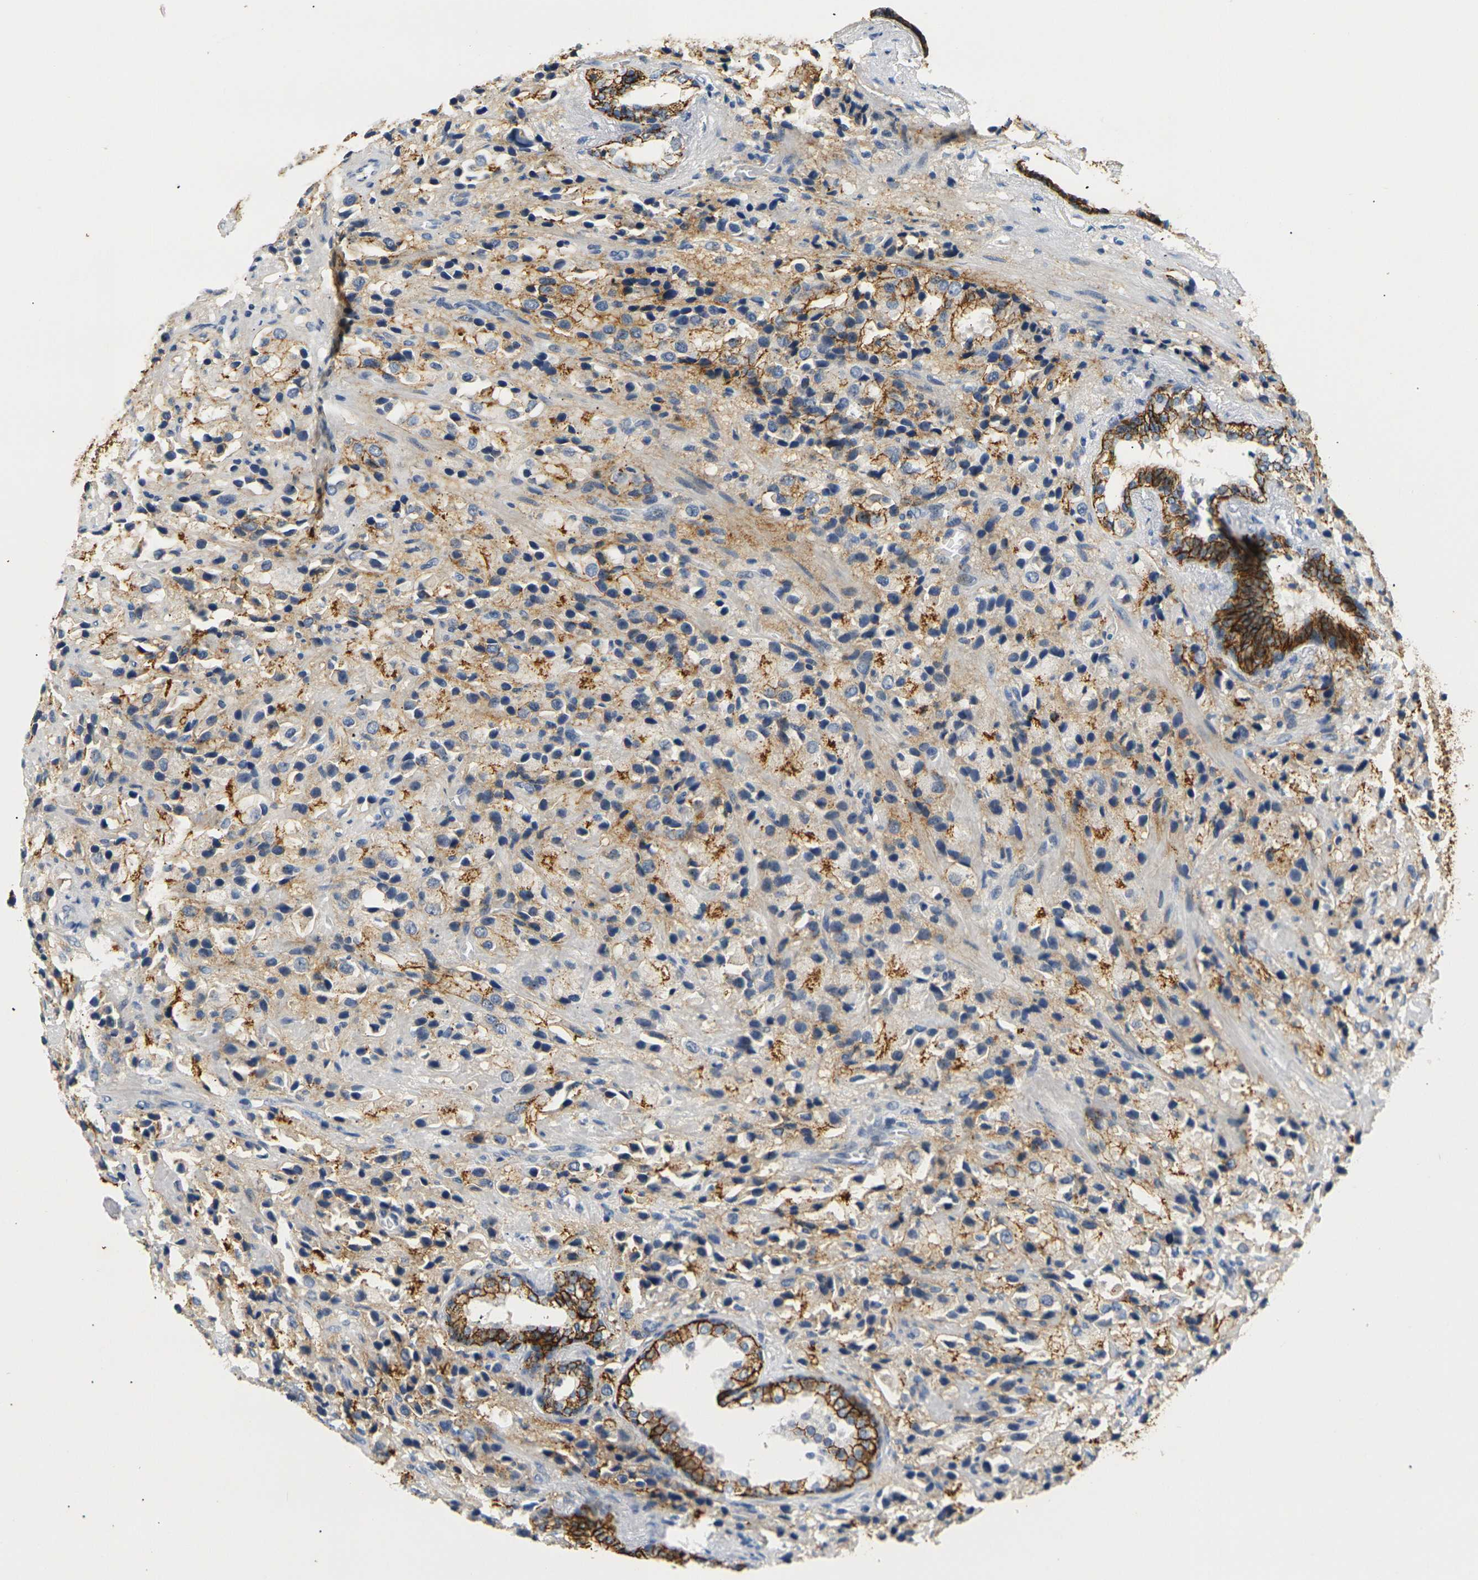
{"staining": {"intensity": "strong", "quantity": ">75%", "location": "cytoplasmic/membranous"}, "tissue": "prostate cancer", "cell_type": "Tumor cells", "image_type": "cancer", "snomed": [{"axis": "morphology", "description": "Adenocarcinoma, High grade"}, {"axis": "topography", "description": "Prostate"}], "caption": "Protein expression analysis of human prostate adenocarcinoma (high-grade) reveals strong cytoplasmic/membranous staining in about >75% of tumor cells.", "gene": "CLDN7", "patient": {"sex": "male", "age": 70}}